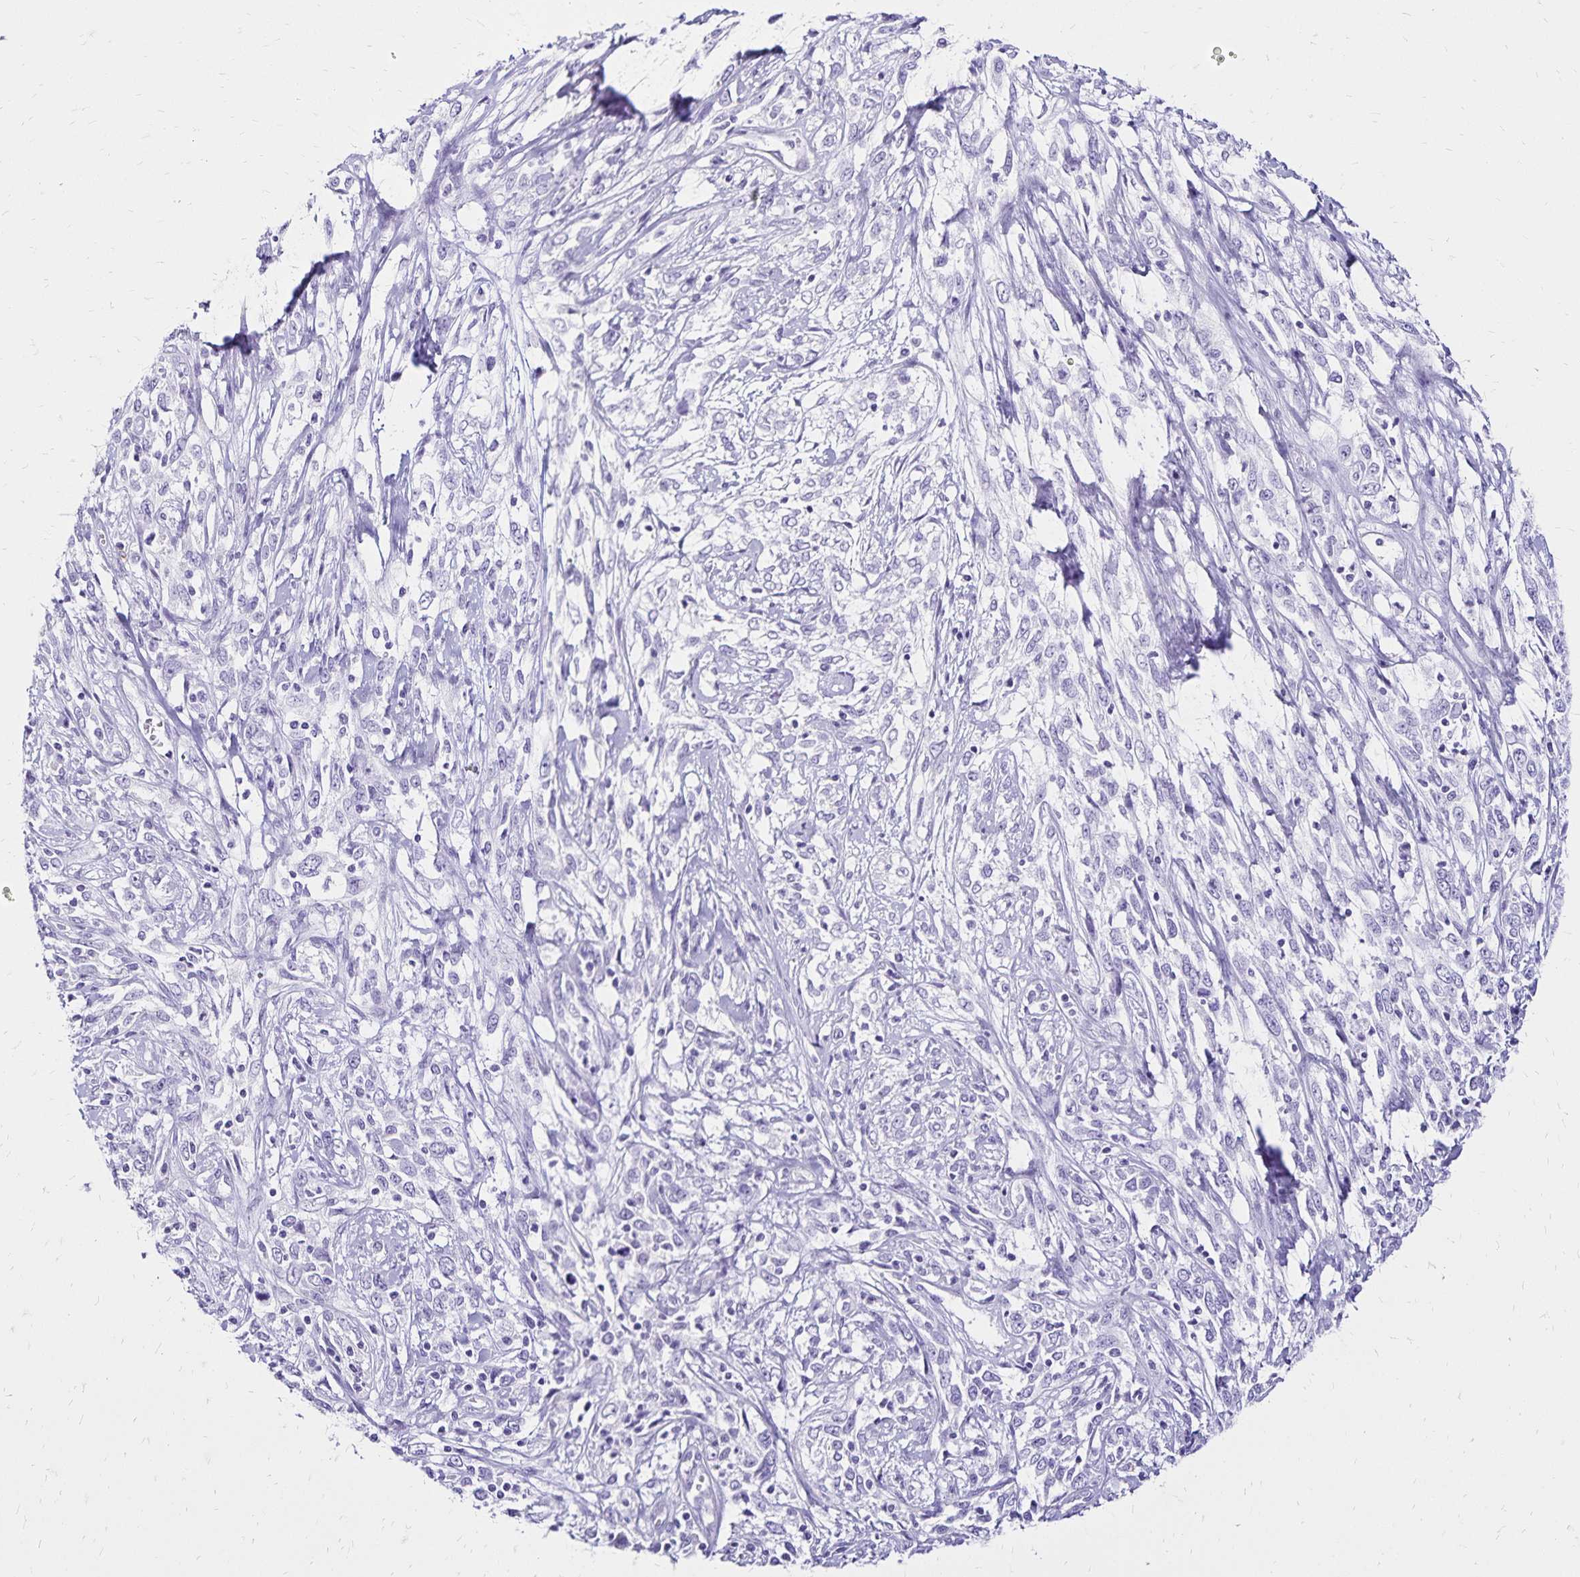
{"staining": {"intensity": "negative", "quantity": "none", "location": "none"}, "tissue": "cervical cancer", "cell_type": "Tumor cells", "image_type": "cancer", "snomed": [{"axis": "morphology", "description": "Adenocarcinoma, NOS"}, {"axis": "topography", "description": "Cervix"}], "caption": "High power microscopy histopathology image of an immunohistochemistry micrograph of cervical cancer (adenocarcinoma), revealing no significant positivity in tumor cells.", "gene": "LIN28B", "patient": {"sex": "female", "age": 40}}